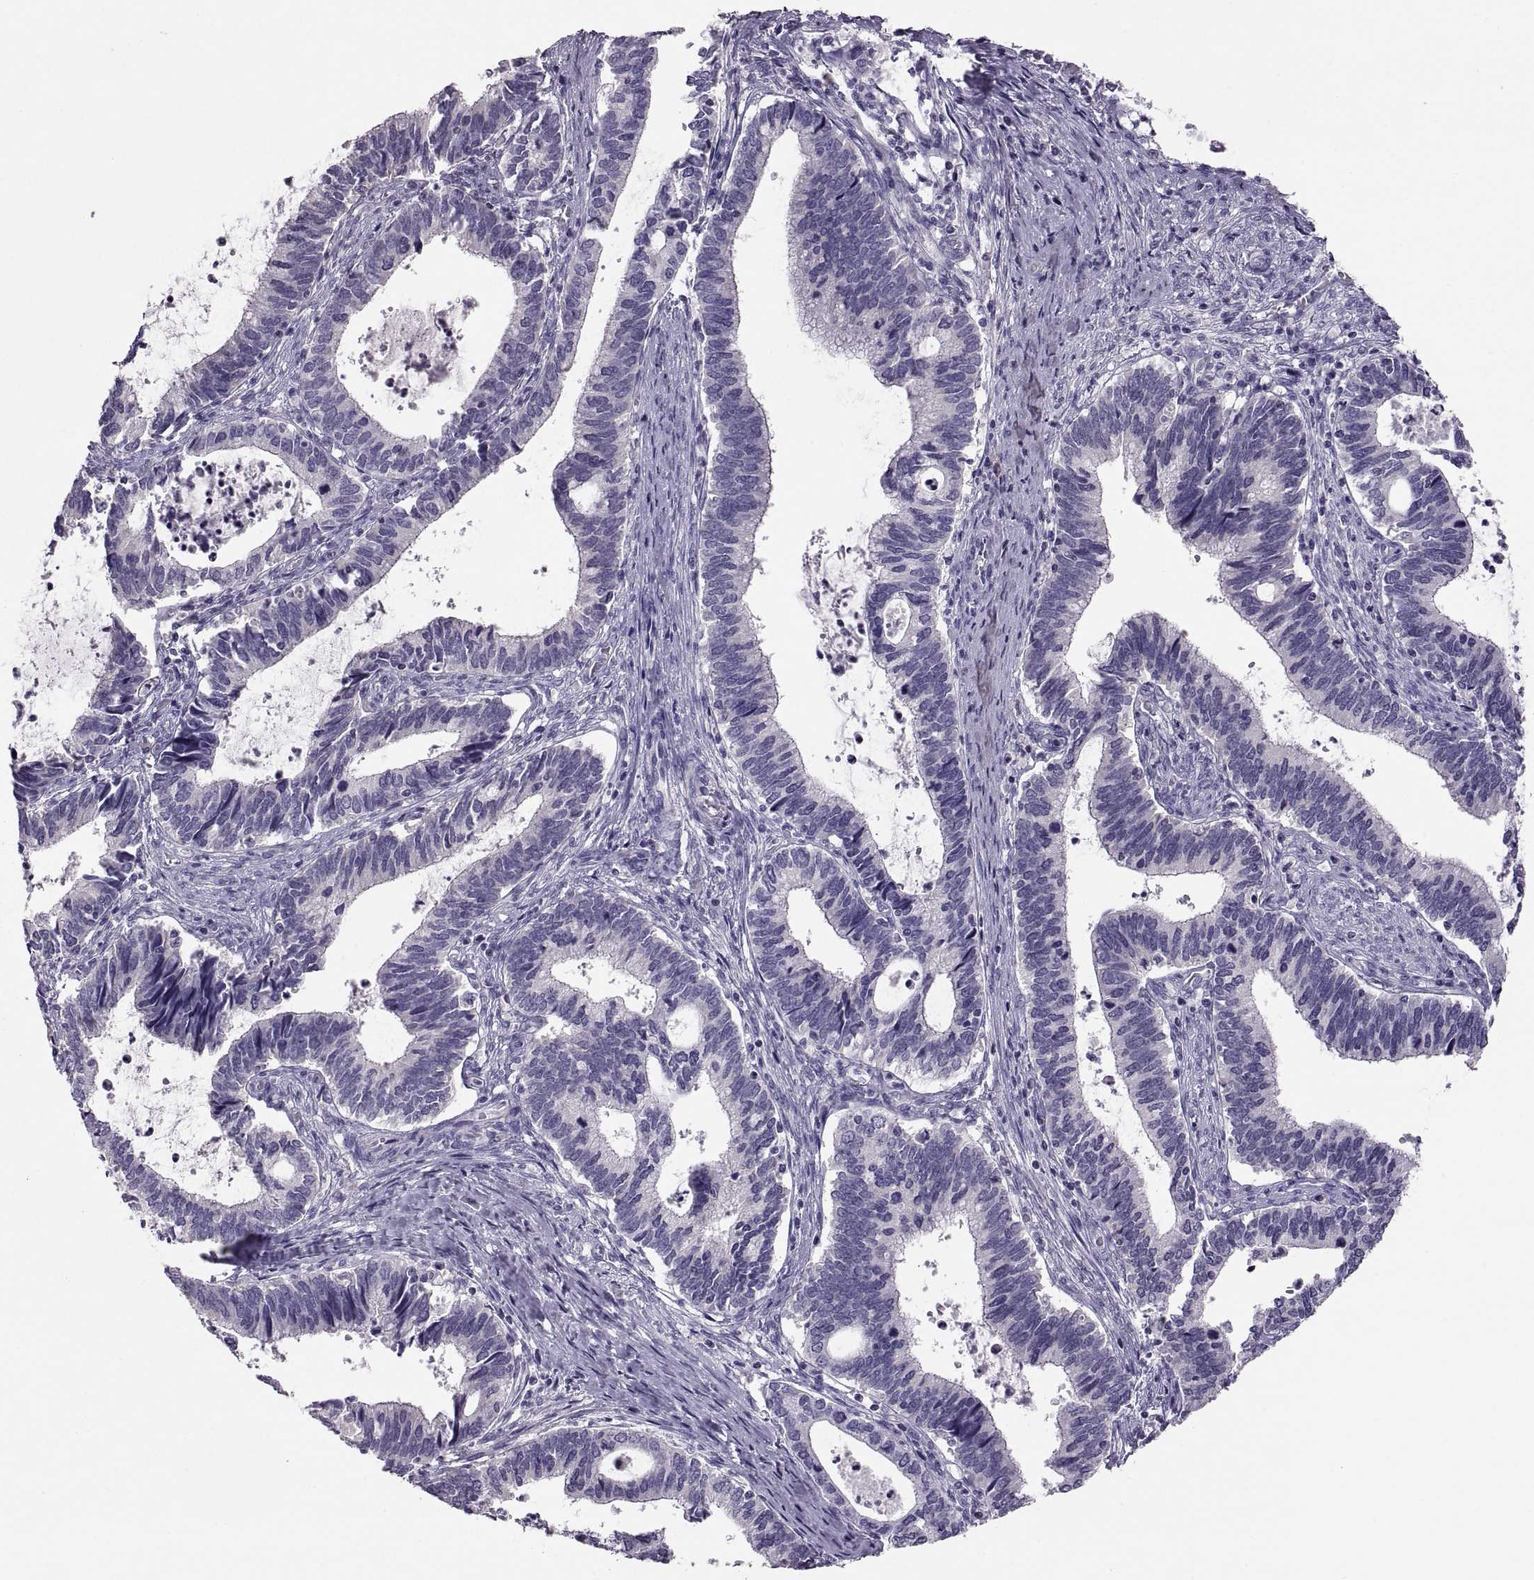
{"staining": {"intensity": "negative", "quantity": "none", "location": "none"}, "tissue": "cervical cancer", "cell_type": "Tumor cells", "image_type": "cancer", "snomed": [{"axis": "morphology", "description": "Adenocarcinoma, NOS"}, {"axis": "topography", "description": "Cervix"}], "caption": "Immunohistochemical staining of human cervical cancer (adenocarcinoma) demonstrates no significant staining in tumor cells.", "gene": "TBX19", "patient": {"sex": "female", "age": 42}}